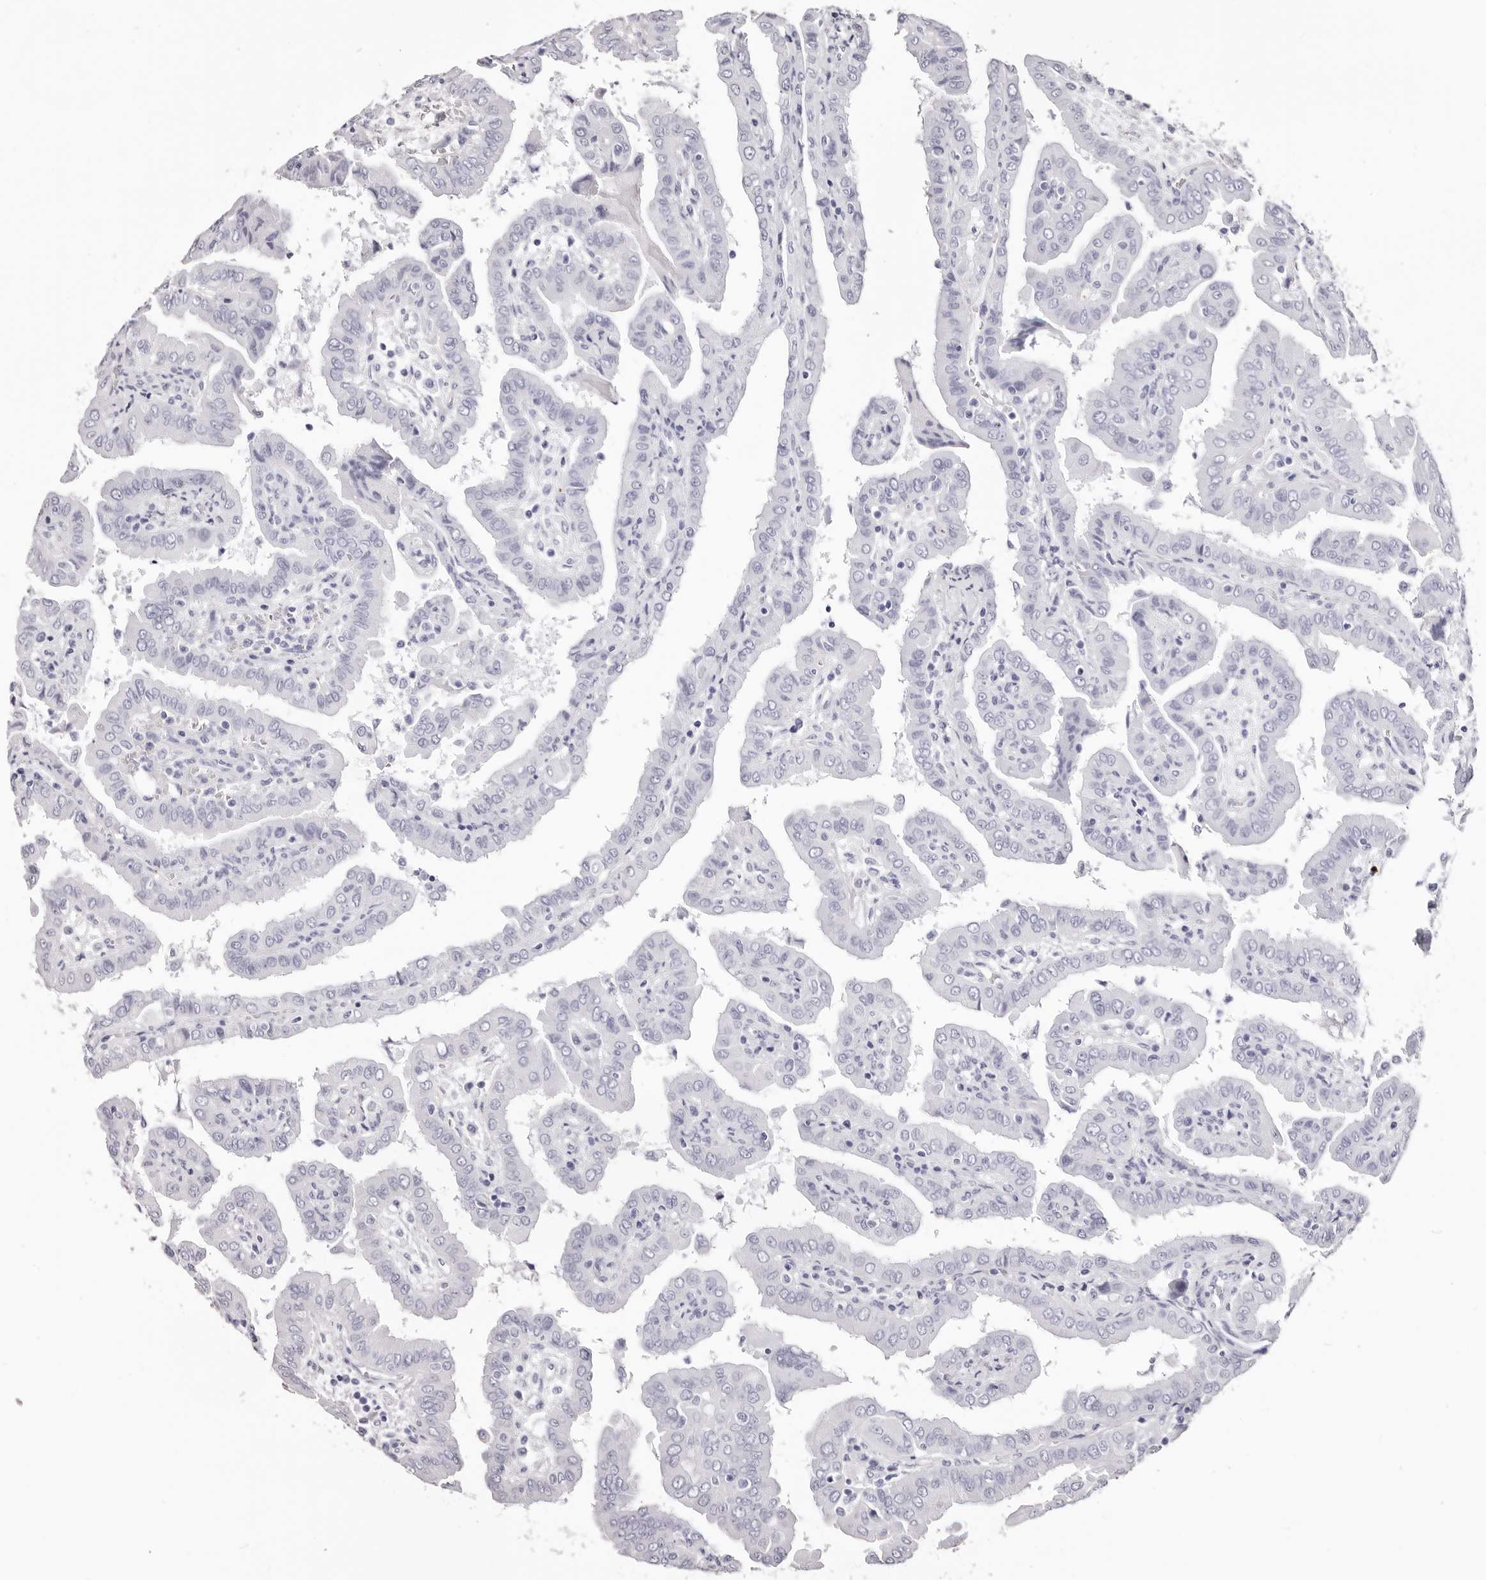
{"staining": {"intensity": "negative", "quantity": "none", "location": "none"}, "tissue": "thyroid cancer", "cell_type": "Tumor cells", "image_type": "cancer", "snomed": [{"axis": "morphology", "description": "Papillary adenocarcinoma, NOS"}, {"axis": "topography", "description": "Thyroid gland"}], "caption": "DAB (3,3'-diaminobenzidine) immunohistochemical staining of human thyroid cancer exhibits no significant staining in tumor cells. (DAB (3,3'-diaminobenzidine) immunohistochemistry (IHC) with hematoxylin counter stain).", "gene": "PF4", "patient": {"sex": "male", "age": 33}}